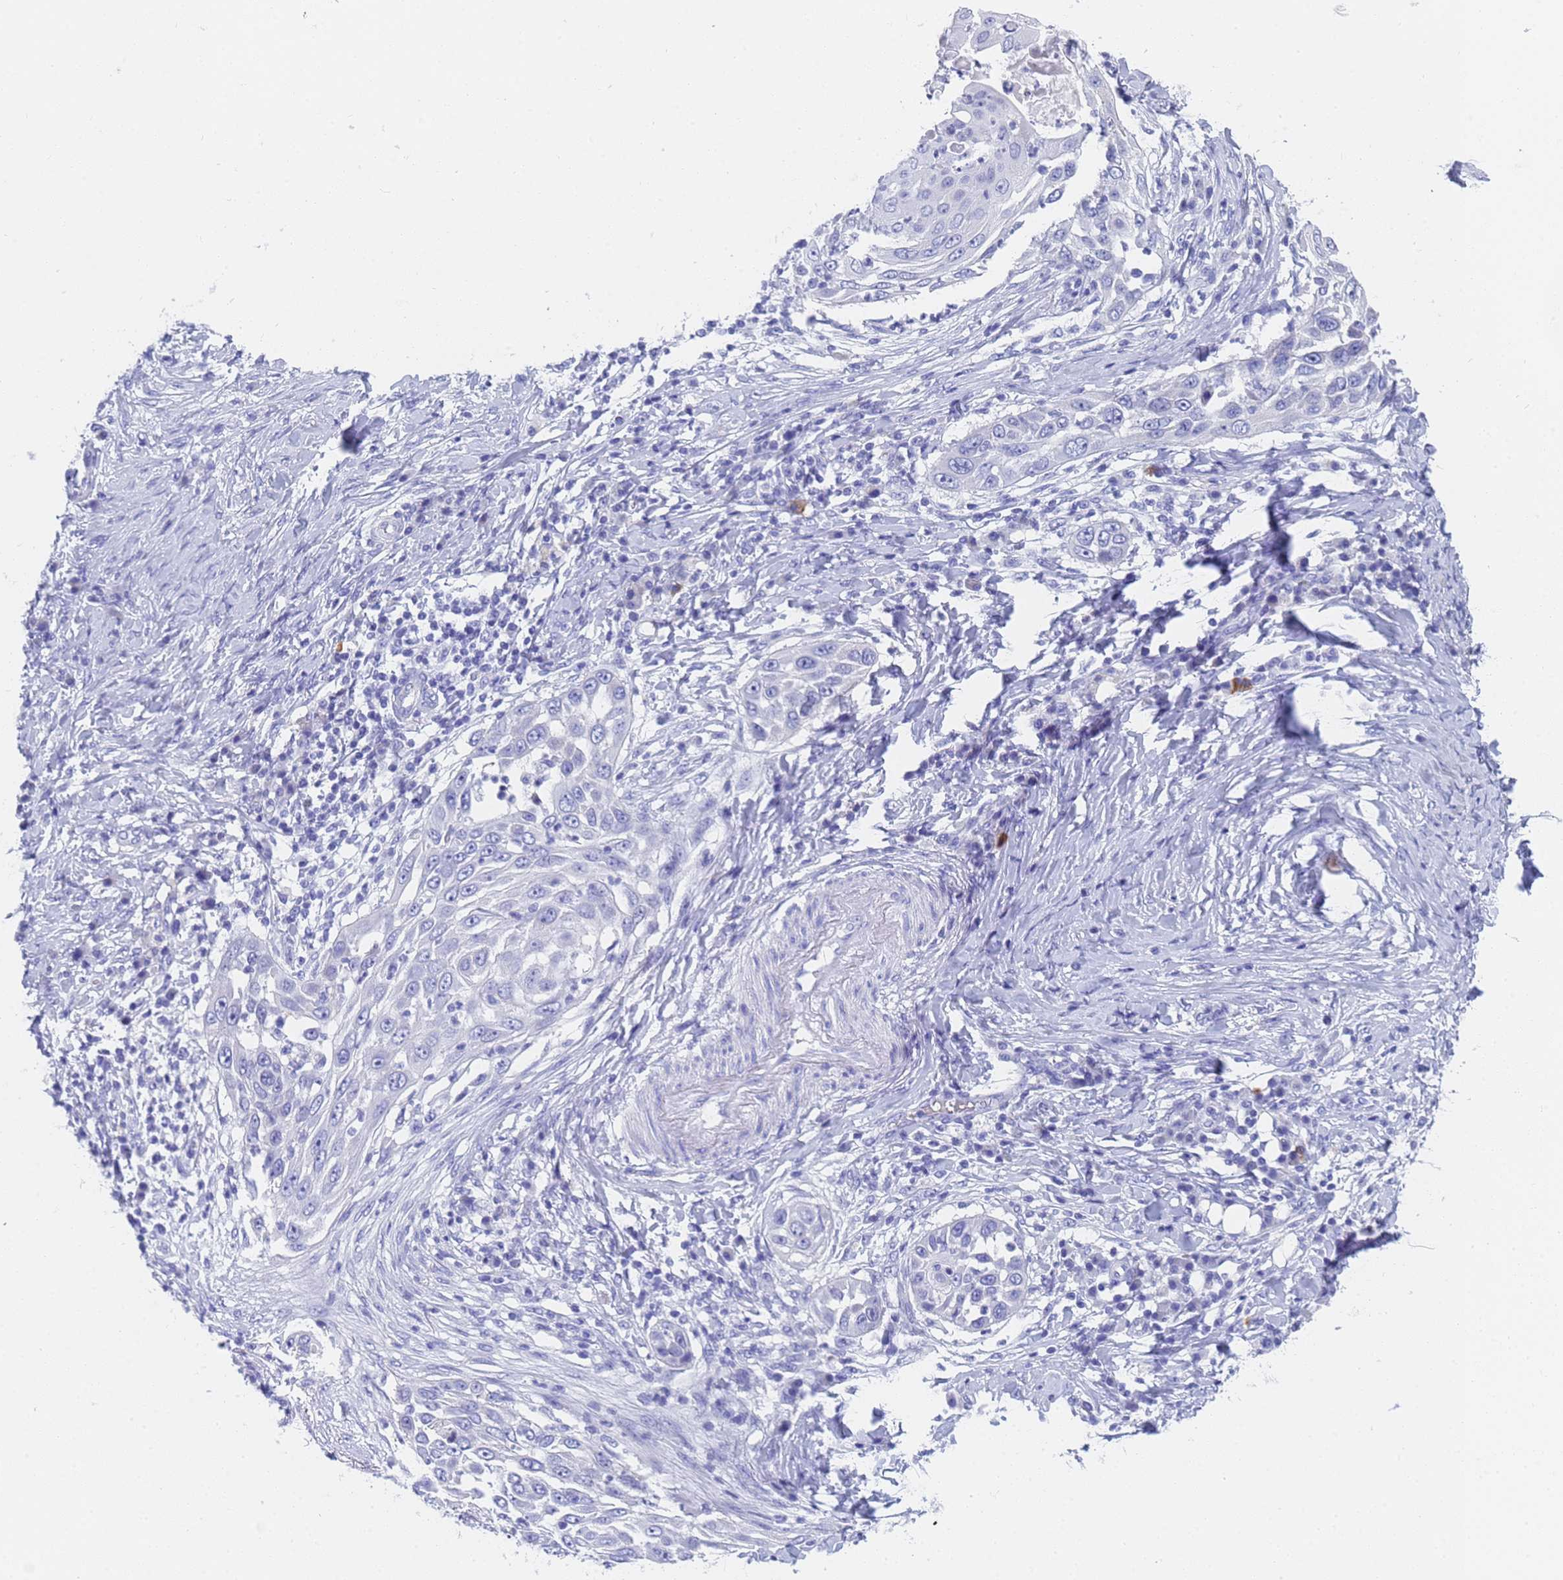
{"staining": {"intensity": "negative", "quantity": "none", "location": "none"}, "tissue": "skin cancer", "cell_type": "Tumor cells", "image_type": "cancer", "snomed": [{"axis": "morphology", "description": "Squamous cell carcinoma, NOS"}, {"axis": "topography", "description": "Skin"}], "caption": "Immunohistochemical staining of squamous cell carcinoma (skin) reveals no significant expression in tumor cells. (Stains: DAB IHC with hematoxylin counter stain, Microscopy: brightfield microscopy at high magnification).", "gene": "STATH", "patient": {"sex": "female", "age": 44}}